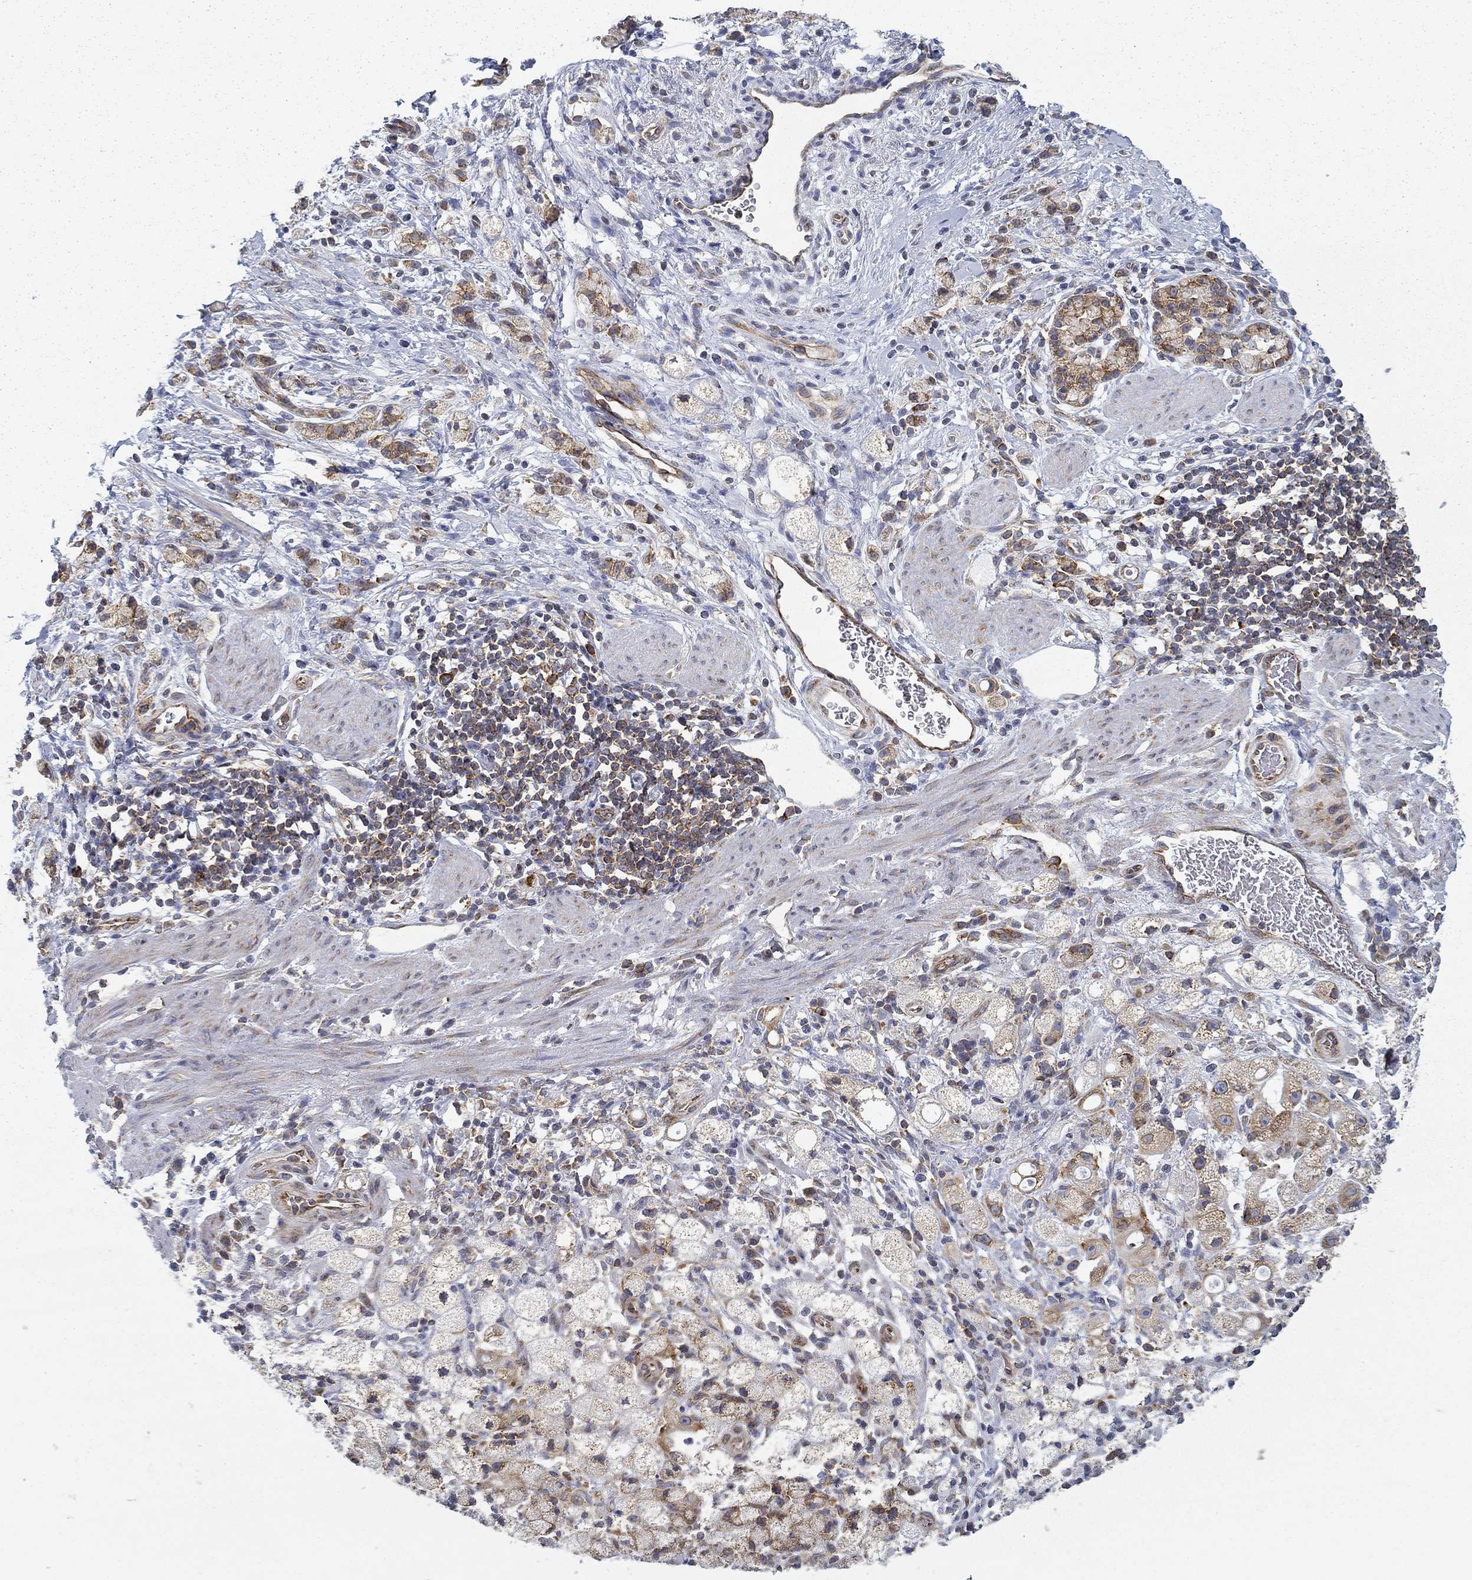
{"staining": {"intensity": "moderate", "quantity": "<25%", "location": "cytoplasmic/membranous"}, "tissue": "stomach cancer", "cell_type": "Tumor cells", "image_type": "cancer", "snomed": [{"axis": "morphology", "description": "Adenocarcinoma, NOS"}, {"axis": "topography", "description": "Stomach"}], "caption": "DAB immunohistochemical staining of human stomach cancer (adenocarcinoma) shows moderate cytoplasmic/membranous protein staining in about <25% of tumor cells. (IHC, brightfield microscopy, high magnification).", "gene": "FXR1", "patient": {"sex": "male", "age": 58}}